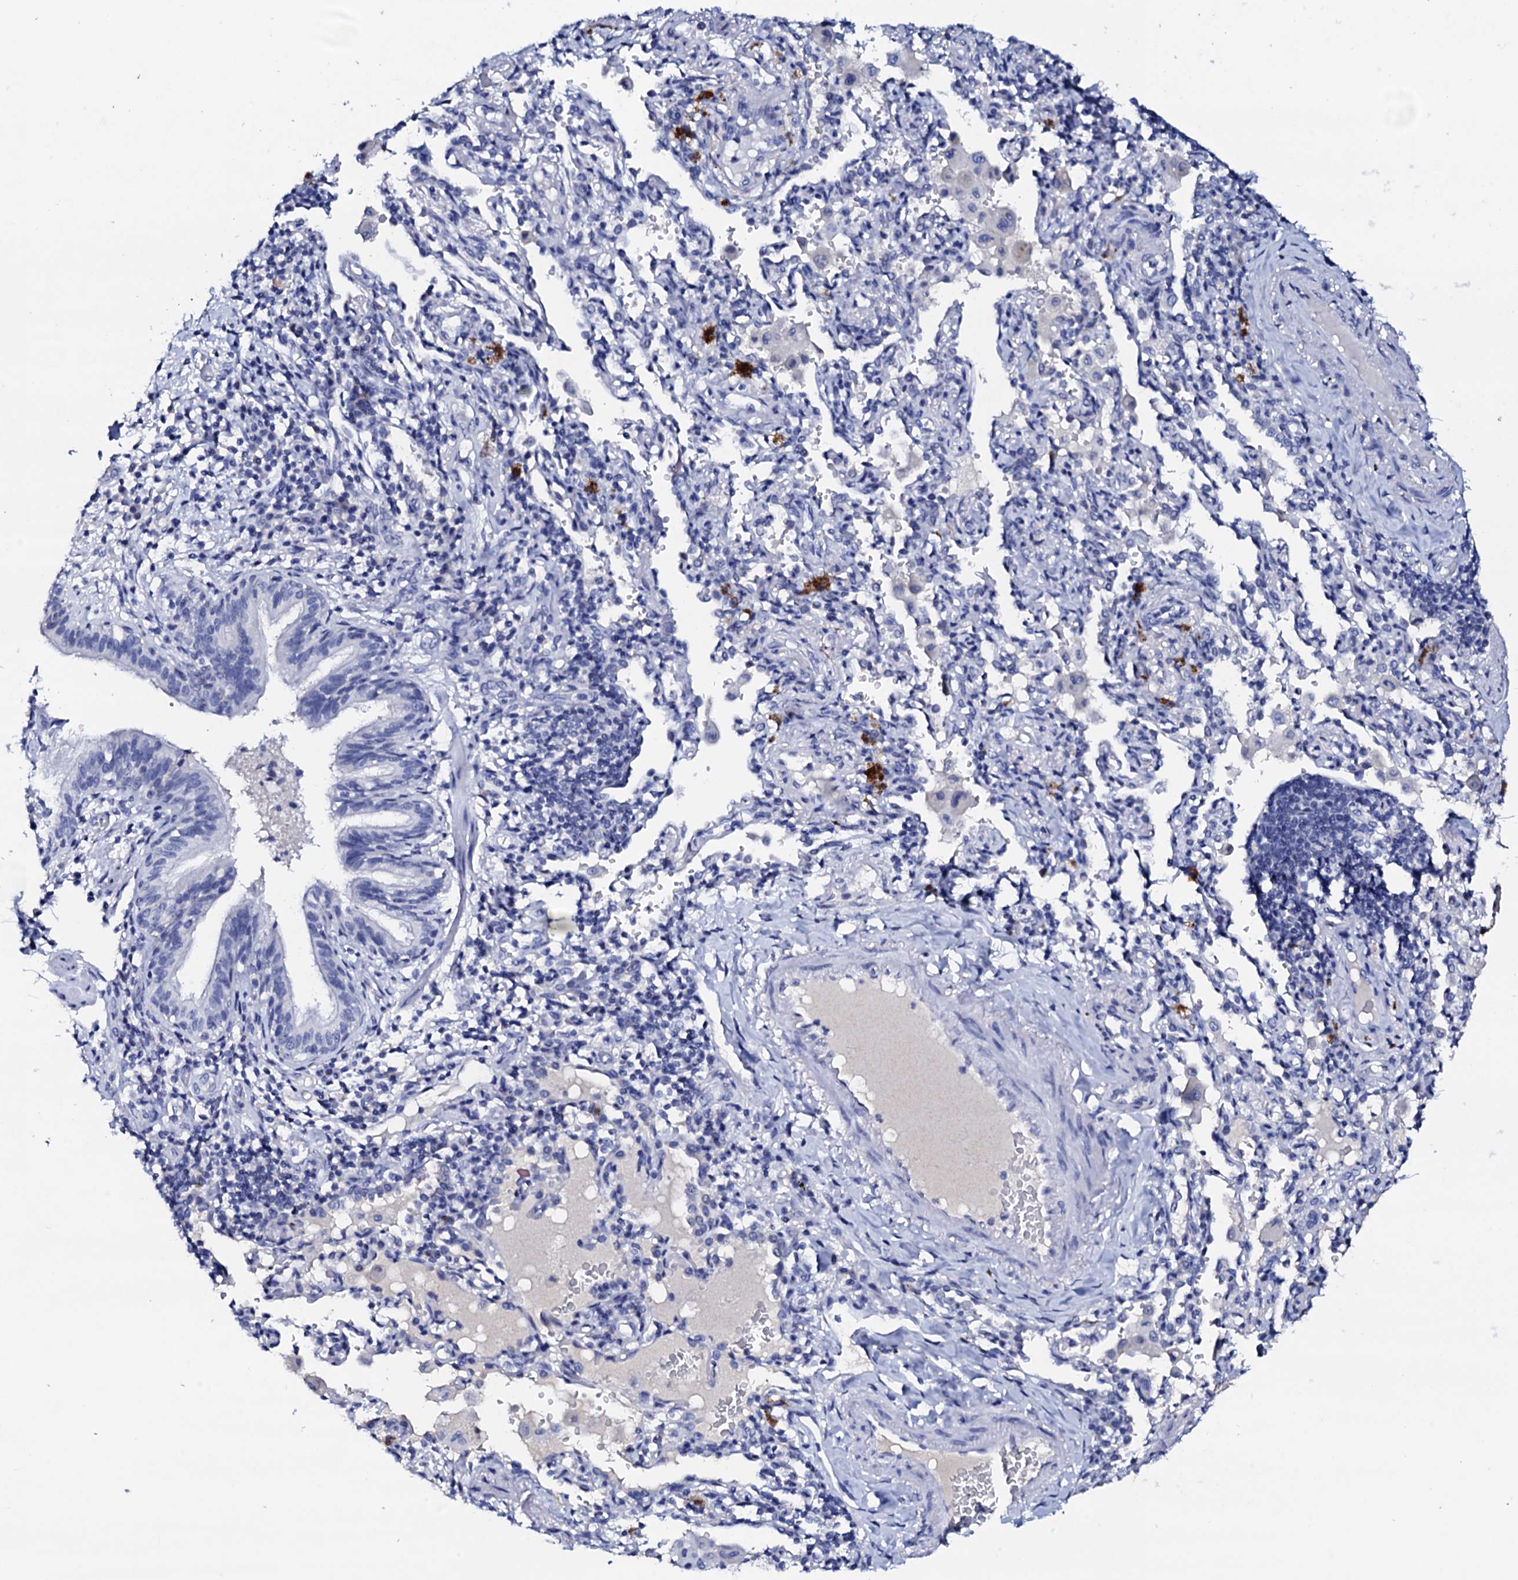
{"staining": {"intensity": "negative", "quantity": "none", "location": "none"}, "tissue": "bronchus", "cell_type": "Respiratory epithelial cells", "image_type": "normal", "snomed": [{"axis": "morphology", "description": "Normal tissue, NOS"}, {"axis": "topography", "description": "Cartilage tissue"}, {"axis": "topography", "description": "Bronchus"}], "caption": "Protein analysis of normal bronchus shows no significant expression in respiratory epithelial cells. (Brightfield microscopy of DAB (3,3'-diaminobenzidine) immunohistochemistry (IHC) at high magnification).", "gene": "FBXL16", "patient": {"sex": "female", "age": 36}}